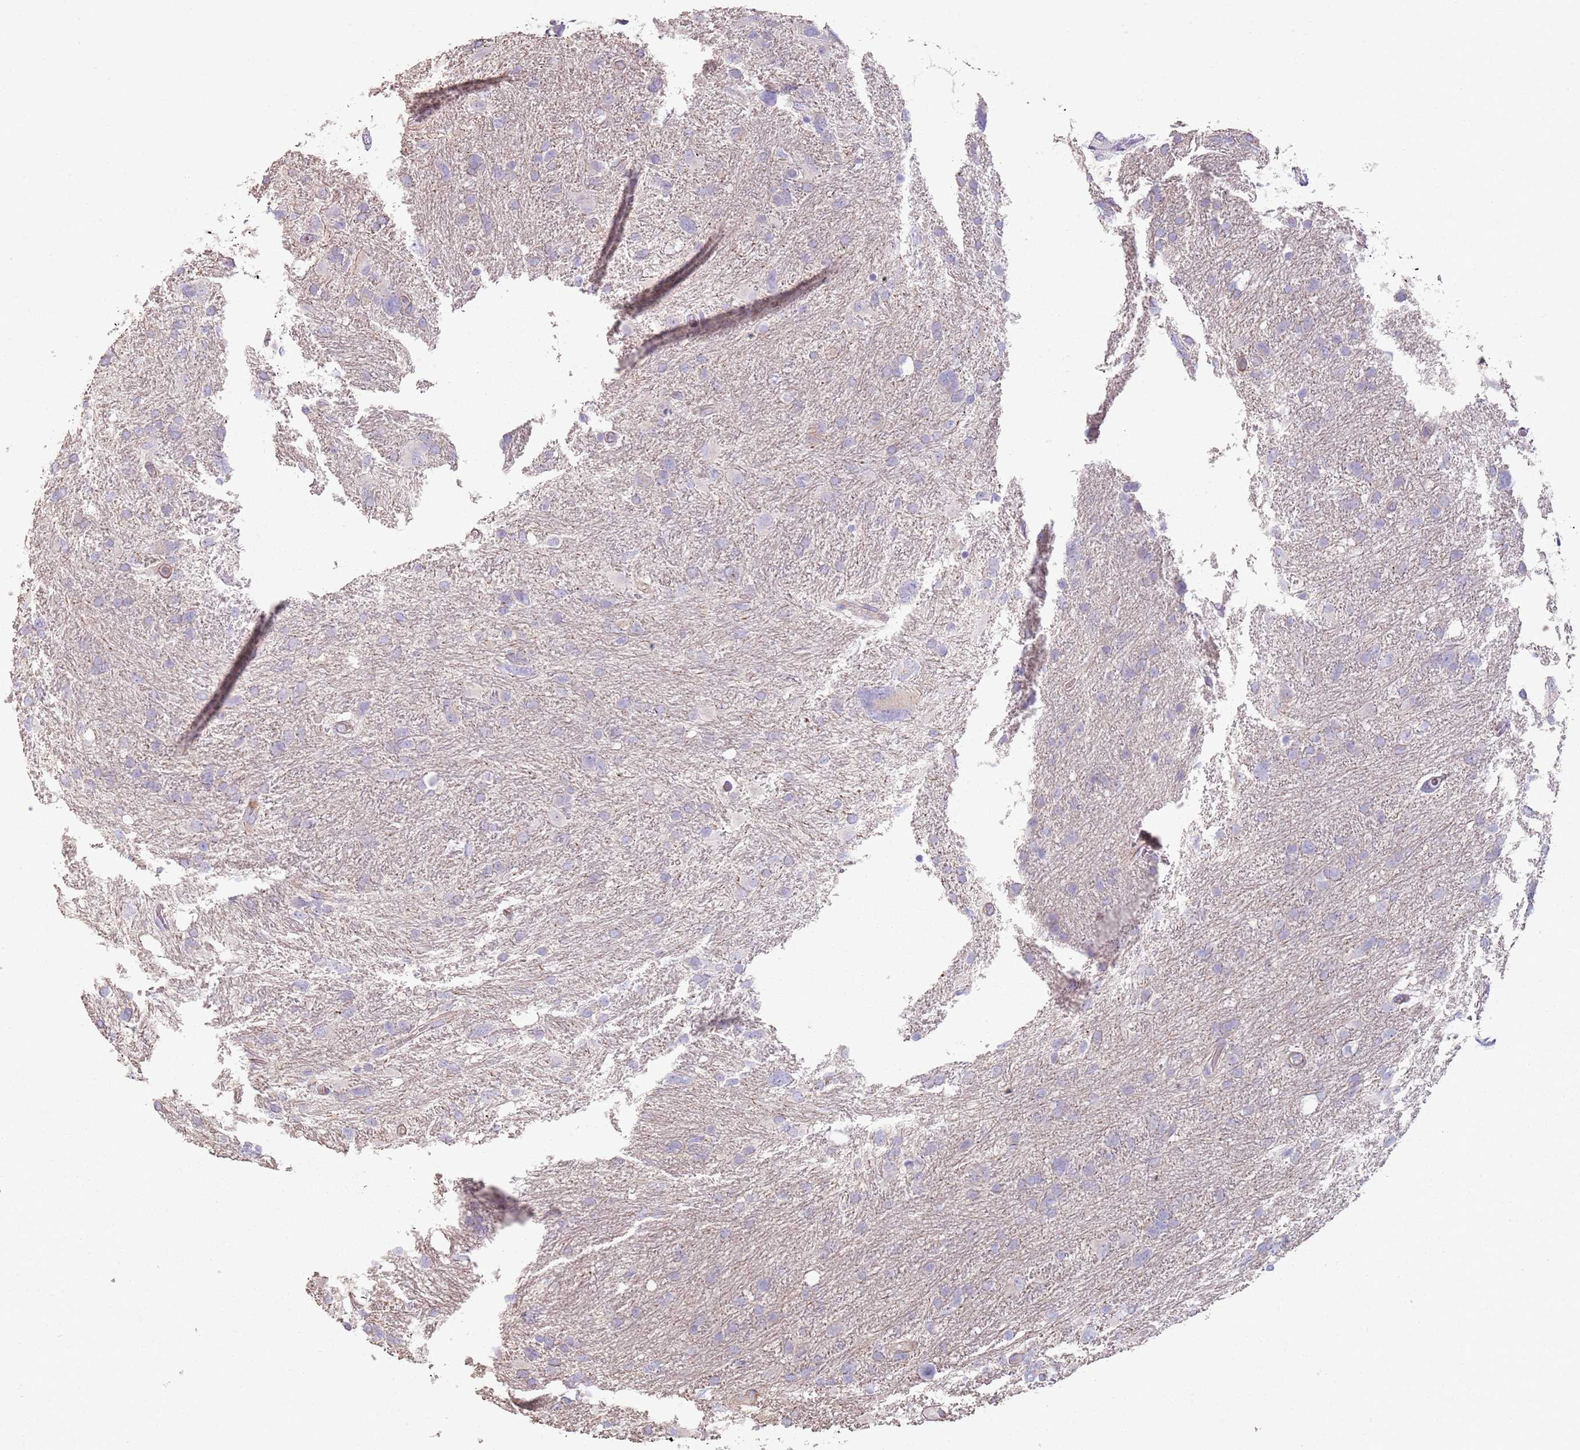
{"staining": {"intensity": "negative", "quantity": "none", "location": "none"}, "tissue": "glioma", "cell_type": "Tumor cells", "image_type": "cancer", "snomed": [{"axis": "morphology", "description": "Glioma, malignant, High grade"}, {"axis": "topography", "description": "Brain"}], "caption": "DAB immunohistochemical staining of glioma demonstrates no significant expression in tumor cells.", "gene": "PHLPP2", "patient": {"sex": "male", "age": 61}}